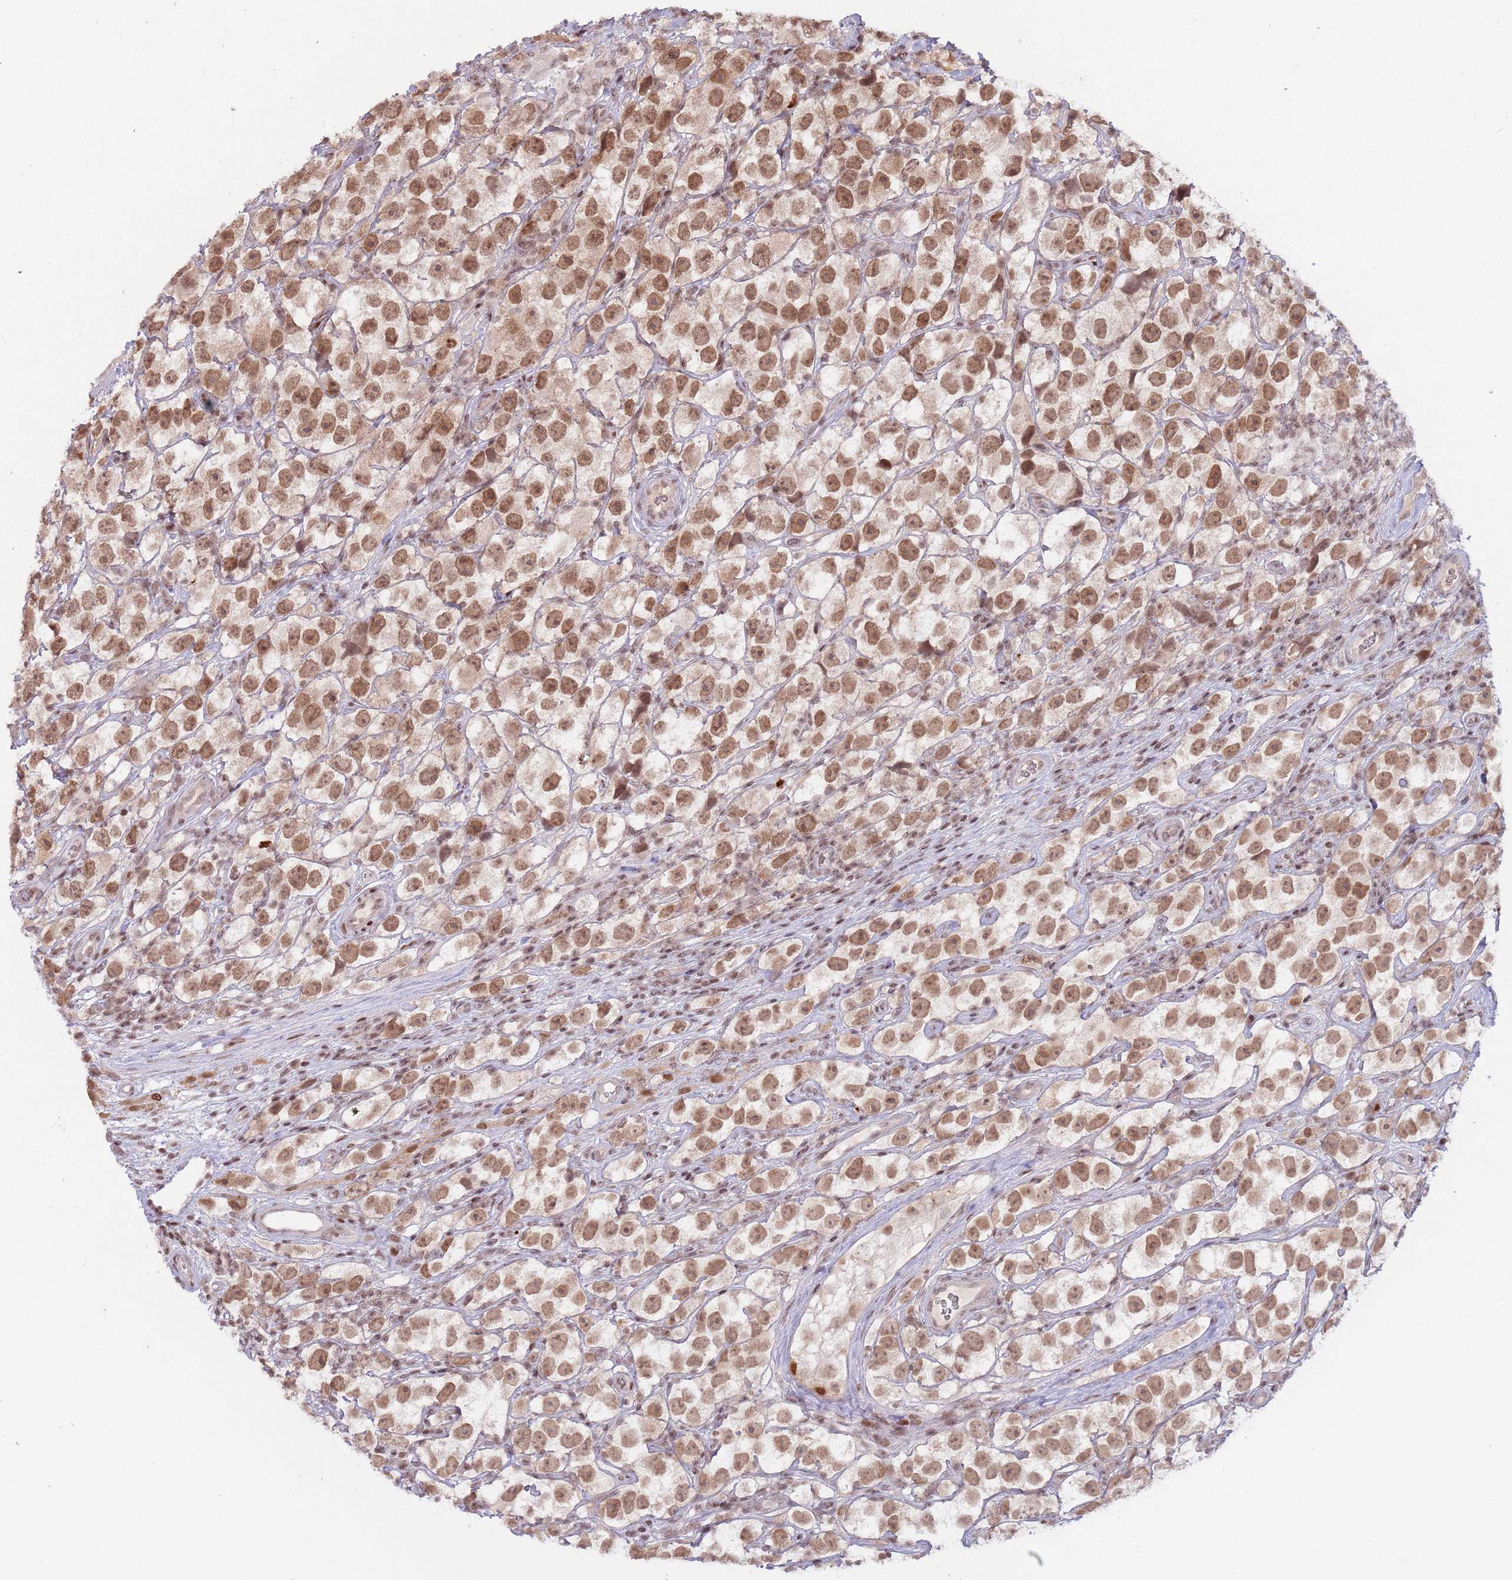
{"staining": {"intensity": "moderate", "quantity": ">75%", "location": "nuclear"}, "tissue": "testis cancer", "cell_type": "Tumor cells", "image_type": "cancer", "snomed": [{"axis": "morphology", "description": "Seminoma, NOS"}, {"axis": "topography", "description": "Testis"}], "caption": "Testis cancer stained for a protein (brown) reveals moderate nuclear positive staining in about >75% of tumor cells.", "gene": "SH3RF3", "patient": {"sex": "male", "age": 26}}